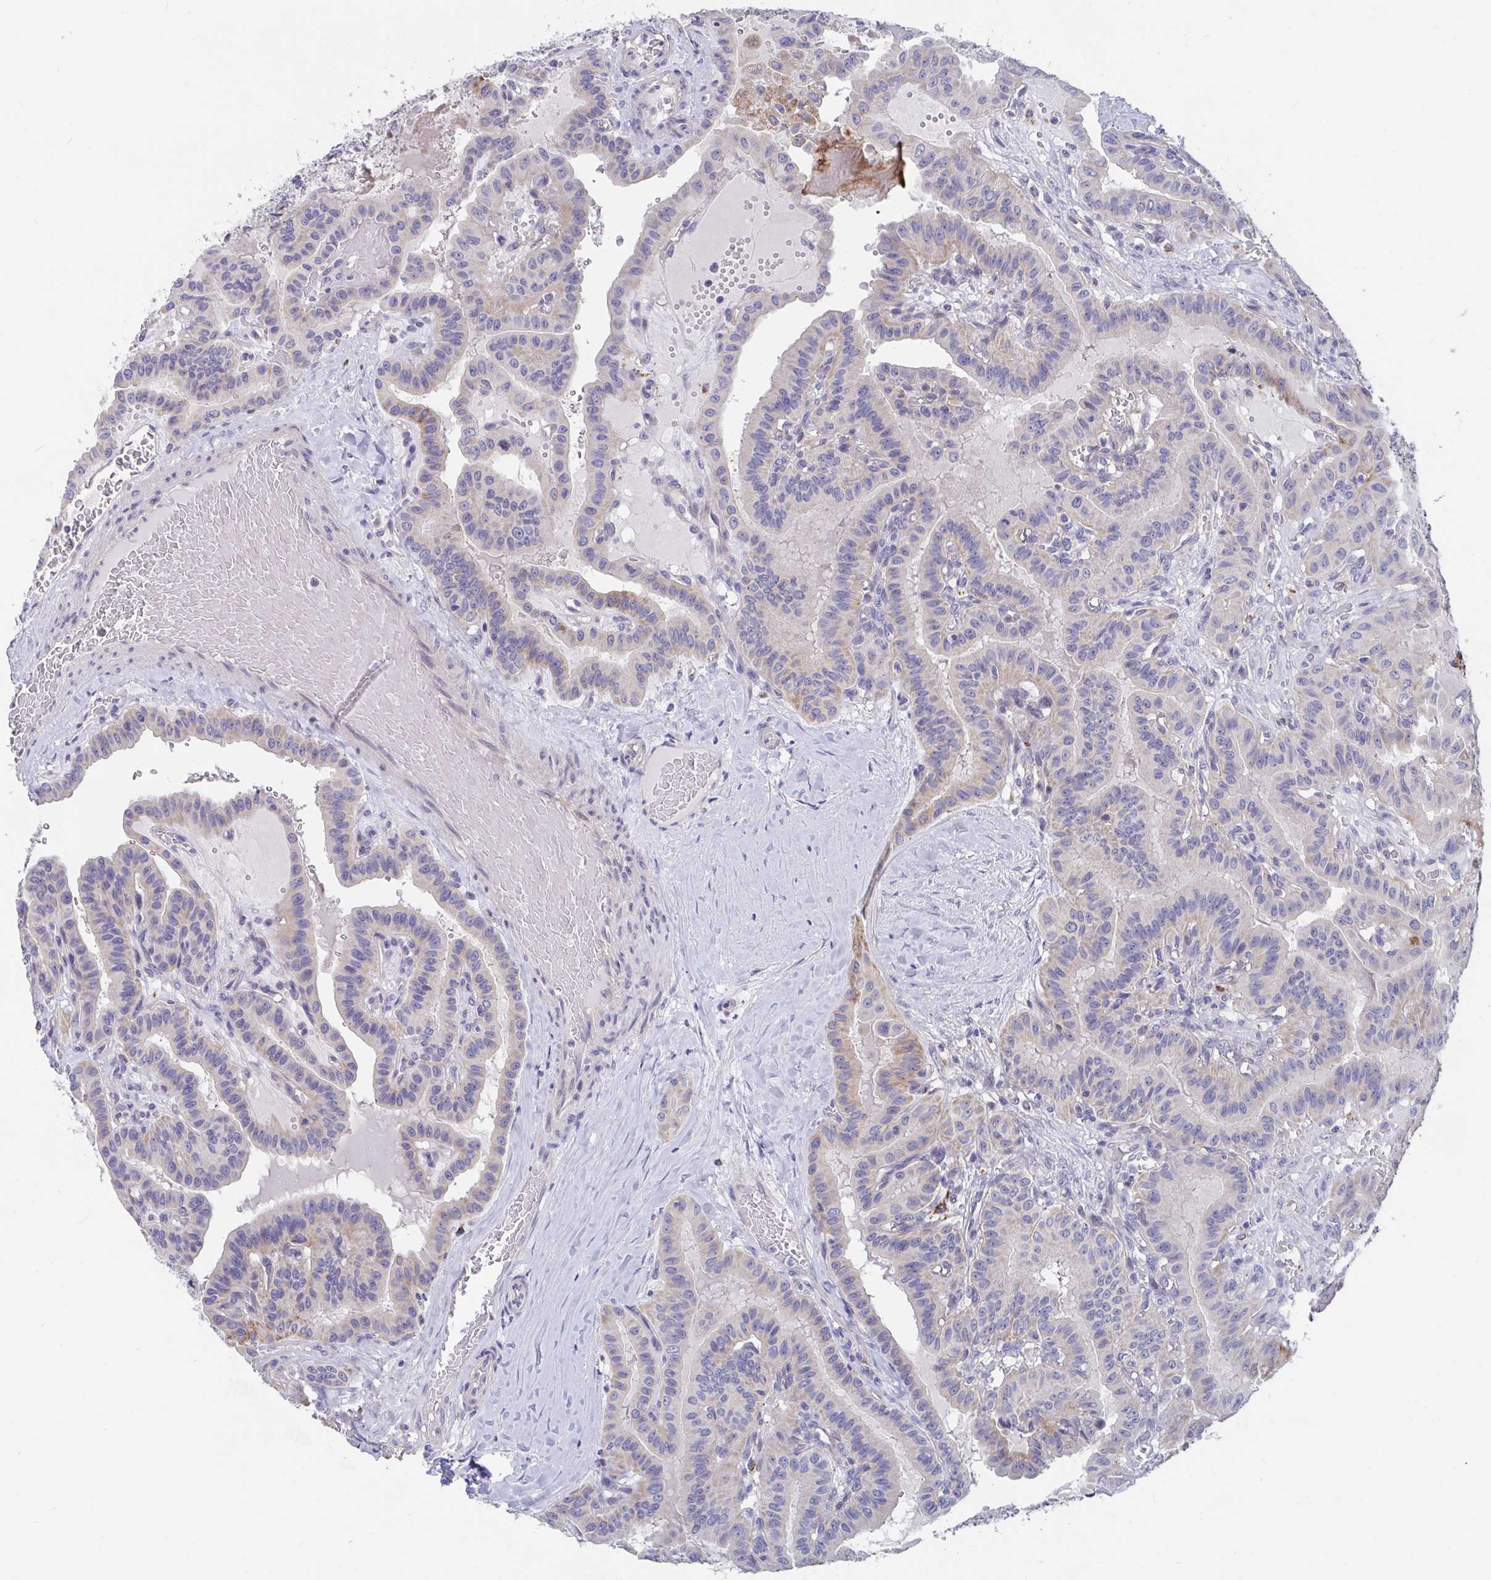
{"staining": {"intensity": "weak", "quantity": "25%-75%", "location": "cytoplasmic/membranous"}, "tissue": "thyroid cancer", "cell_type": "Tumor cells", "image_type": "cancer", "snomed": [{"axis": "morphology", "description": "Papillary adenocarcinoma, NOS"}, {"axis": "topography", "description": "Thyroid gland"}], "caption": "This image displays thyroid cancer (papillary adenocarcinoma) stained with immunohistochemistry to label a protein in brown. The cytoplasmic/membranous of tumor cells show weak positivity for the protein. Nuclei are counter-stained blue.", "gene": "FAM156B", "patient": {"sex": "male", "age": 87}}